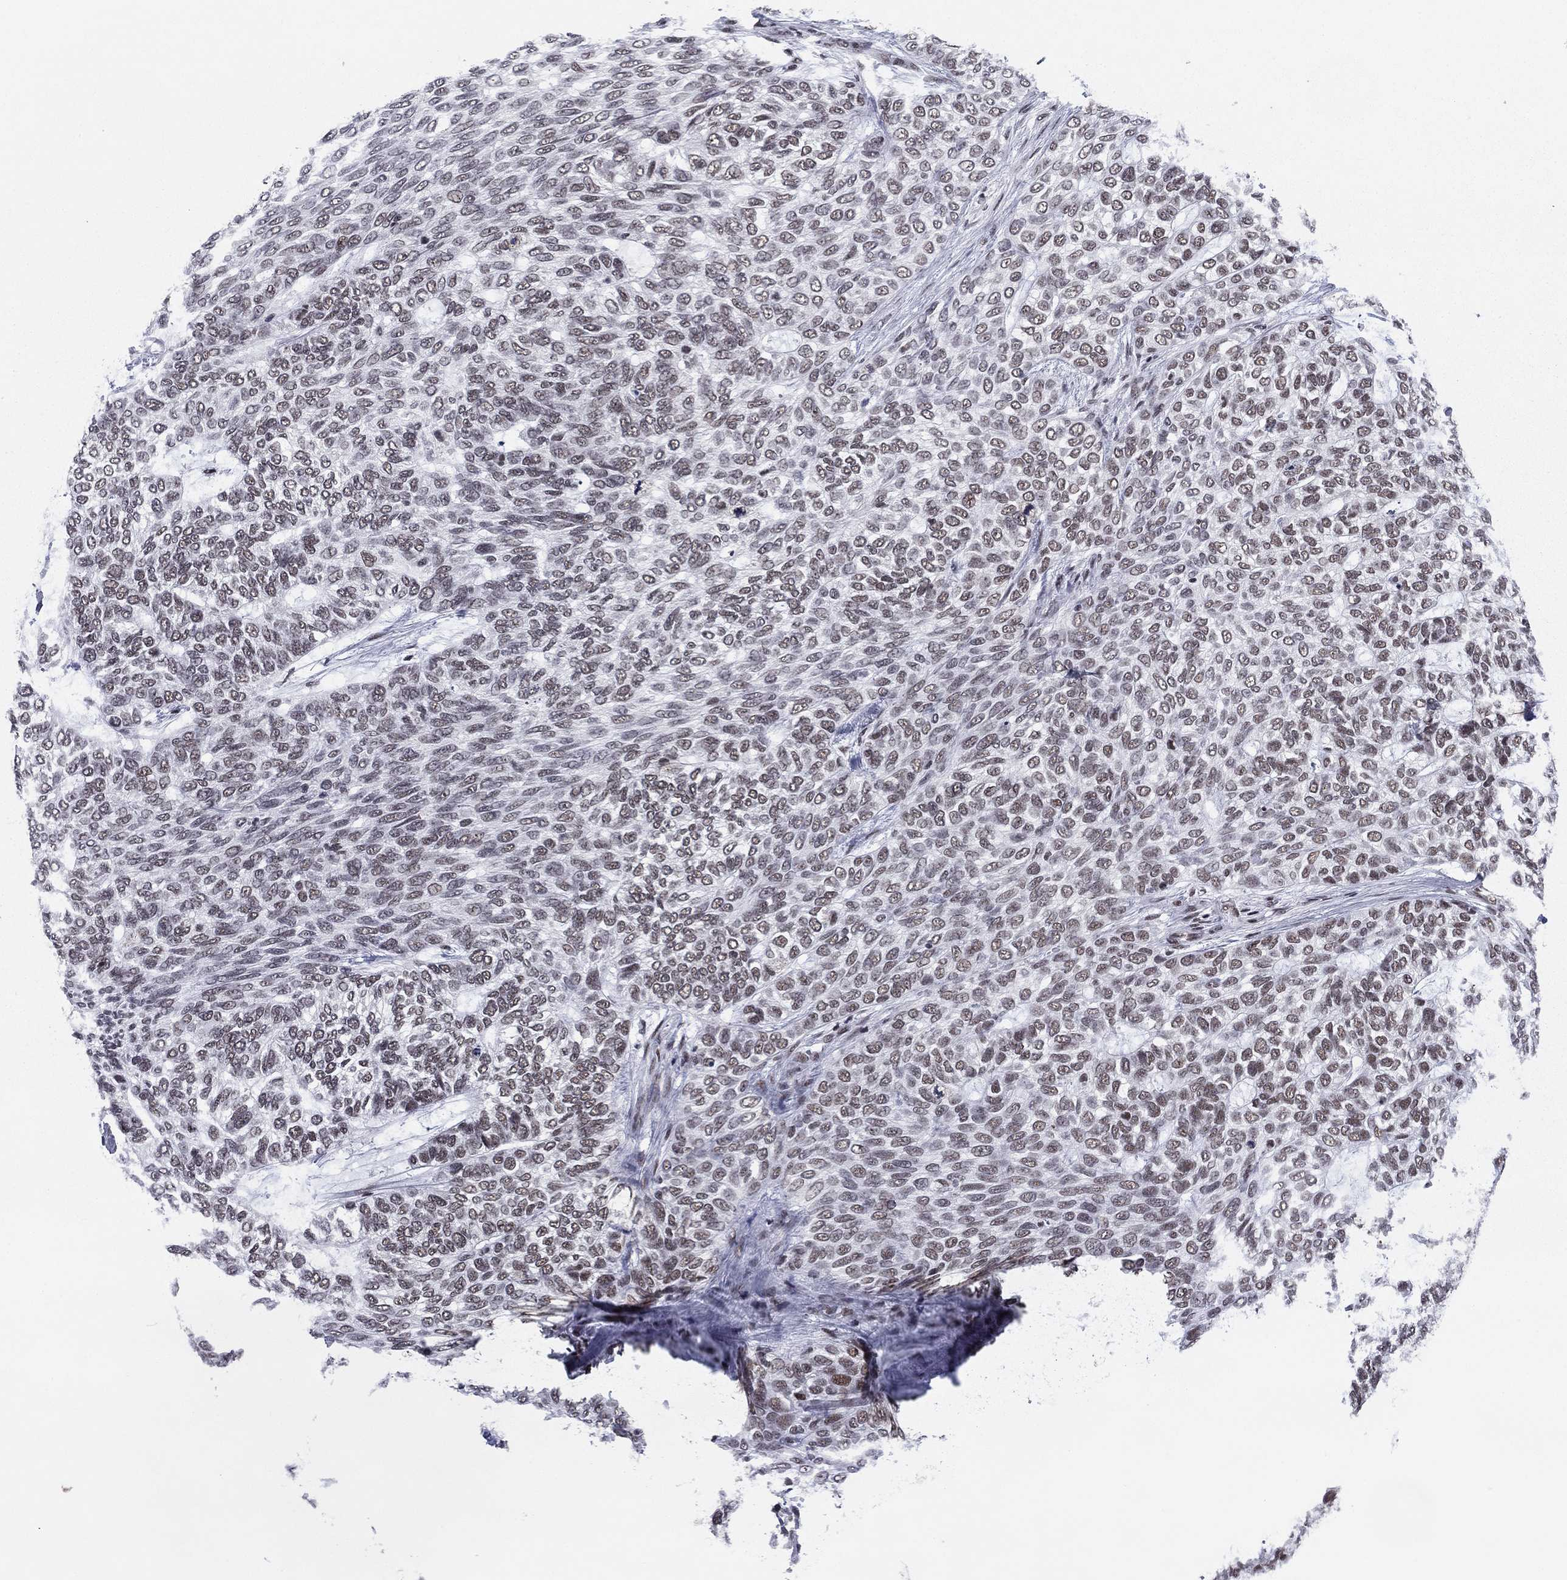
{"staining": {"intensity": "negative", "quantity": "none", "location": "none"}, "tissue": "skin cancer", "cell_type": "Tumor cells", "image_type": "cancer", "snomed": [{"axis": "morphology", "description": "Basal cell carcinoma"}, {"axis": "topography", "description": "Skin"}], "caption": "DAB immunohistochemical staining of human skin cancer displays no significant expression in tumor cells. (Brightfield microscopy of DAB (3,3'-diaminobenzidine) immunohistochemistry (IHC) at high magnification).", "gene": "ETV5", "patient": {"sex": "female", "age": 65}}